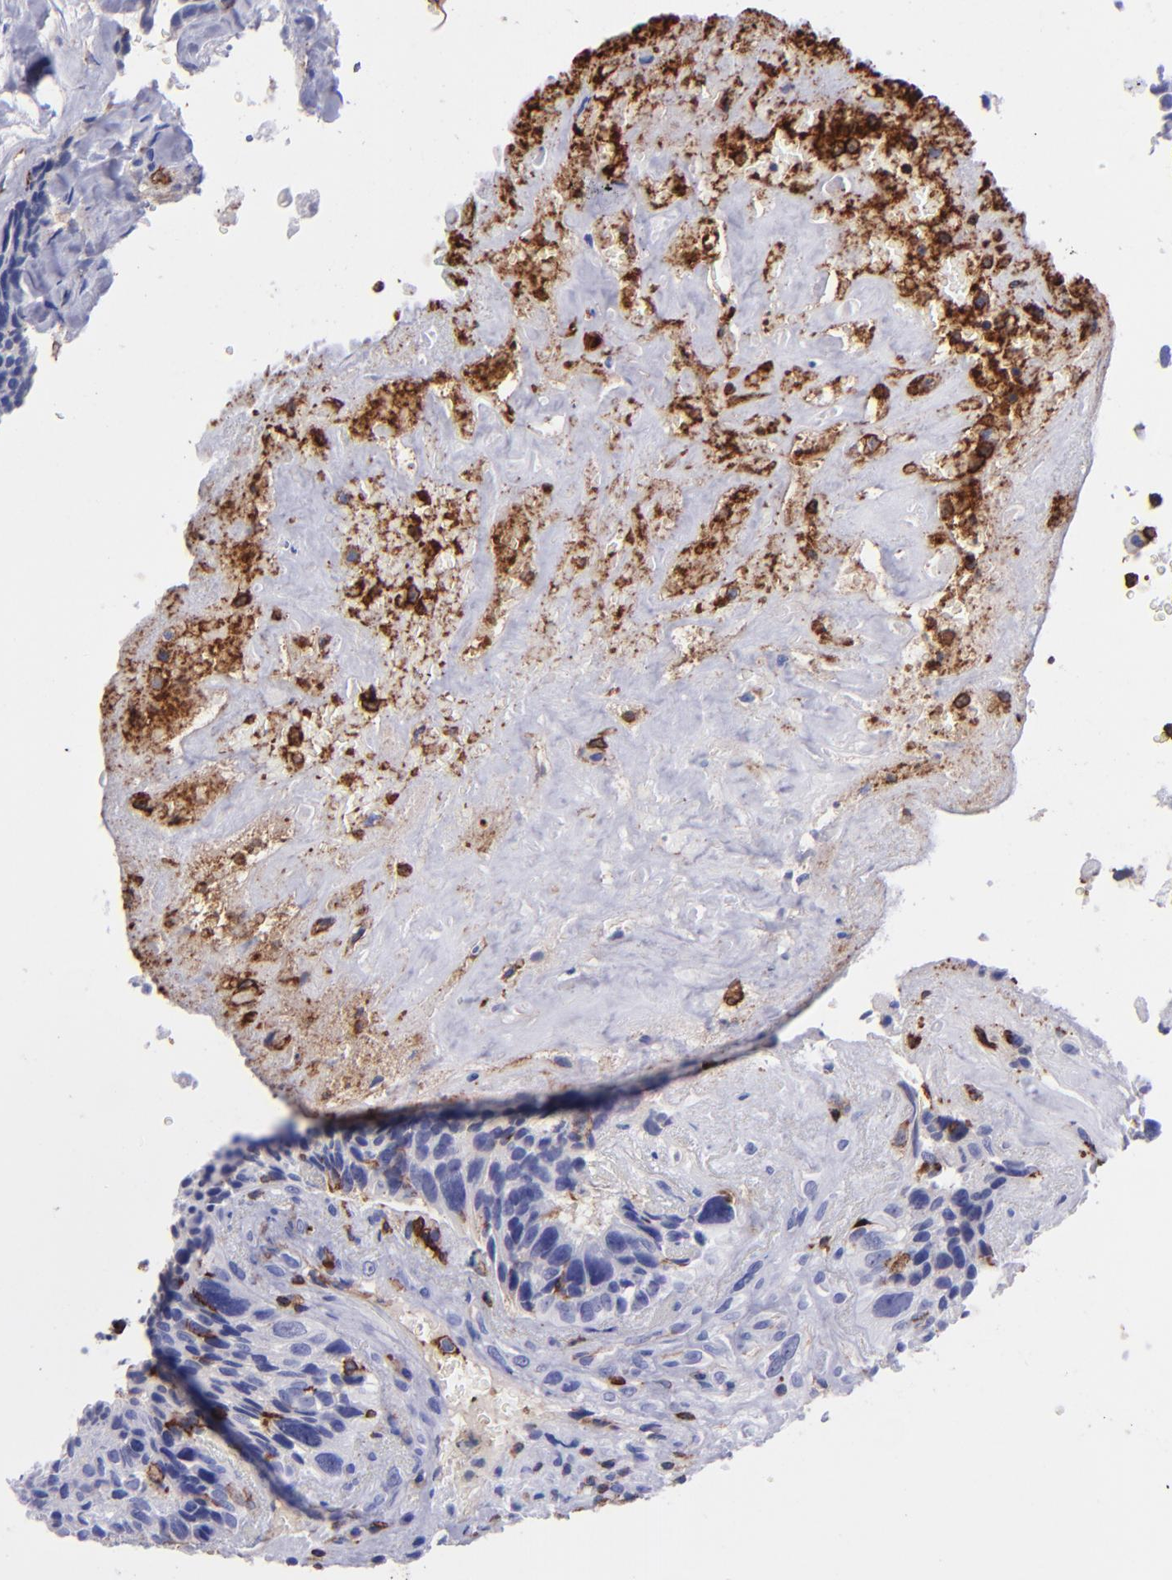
{"staining": {"intensity": "negative", "quantity": "none", "location": "none"}, "tissue": "breast cancer", "cell_type": "Tumor cells", "image_type": "cancer", "snomed": [{"axis": "morphology", "description": "Neoplasm, malignant, NOS"}, {"axis": "topography", "description": "Breast"}], "caption": "Immunohistochemistry (IHC) of breast malignant neoplasm demonstrates no staining in tumor cells.", "gene": "ICAM3", "patient": {"sex": "female", "age": 50}}